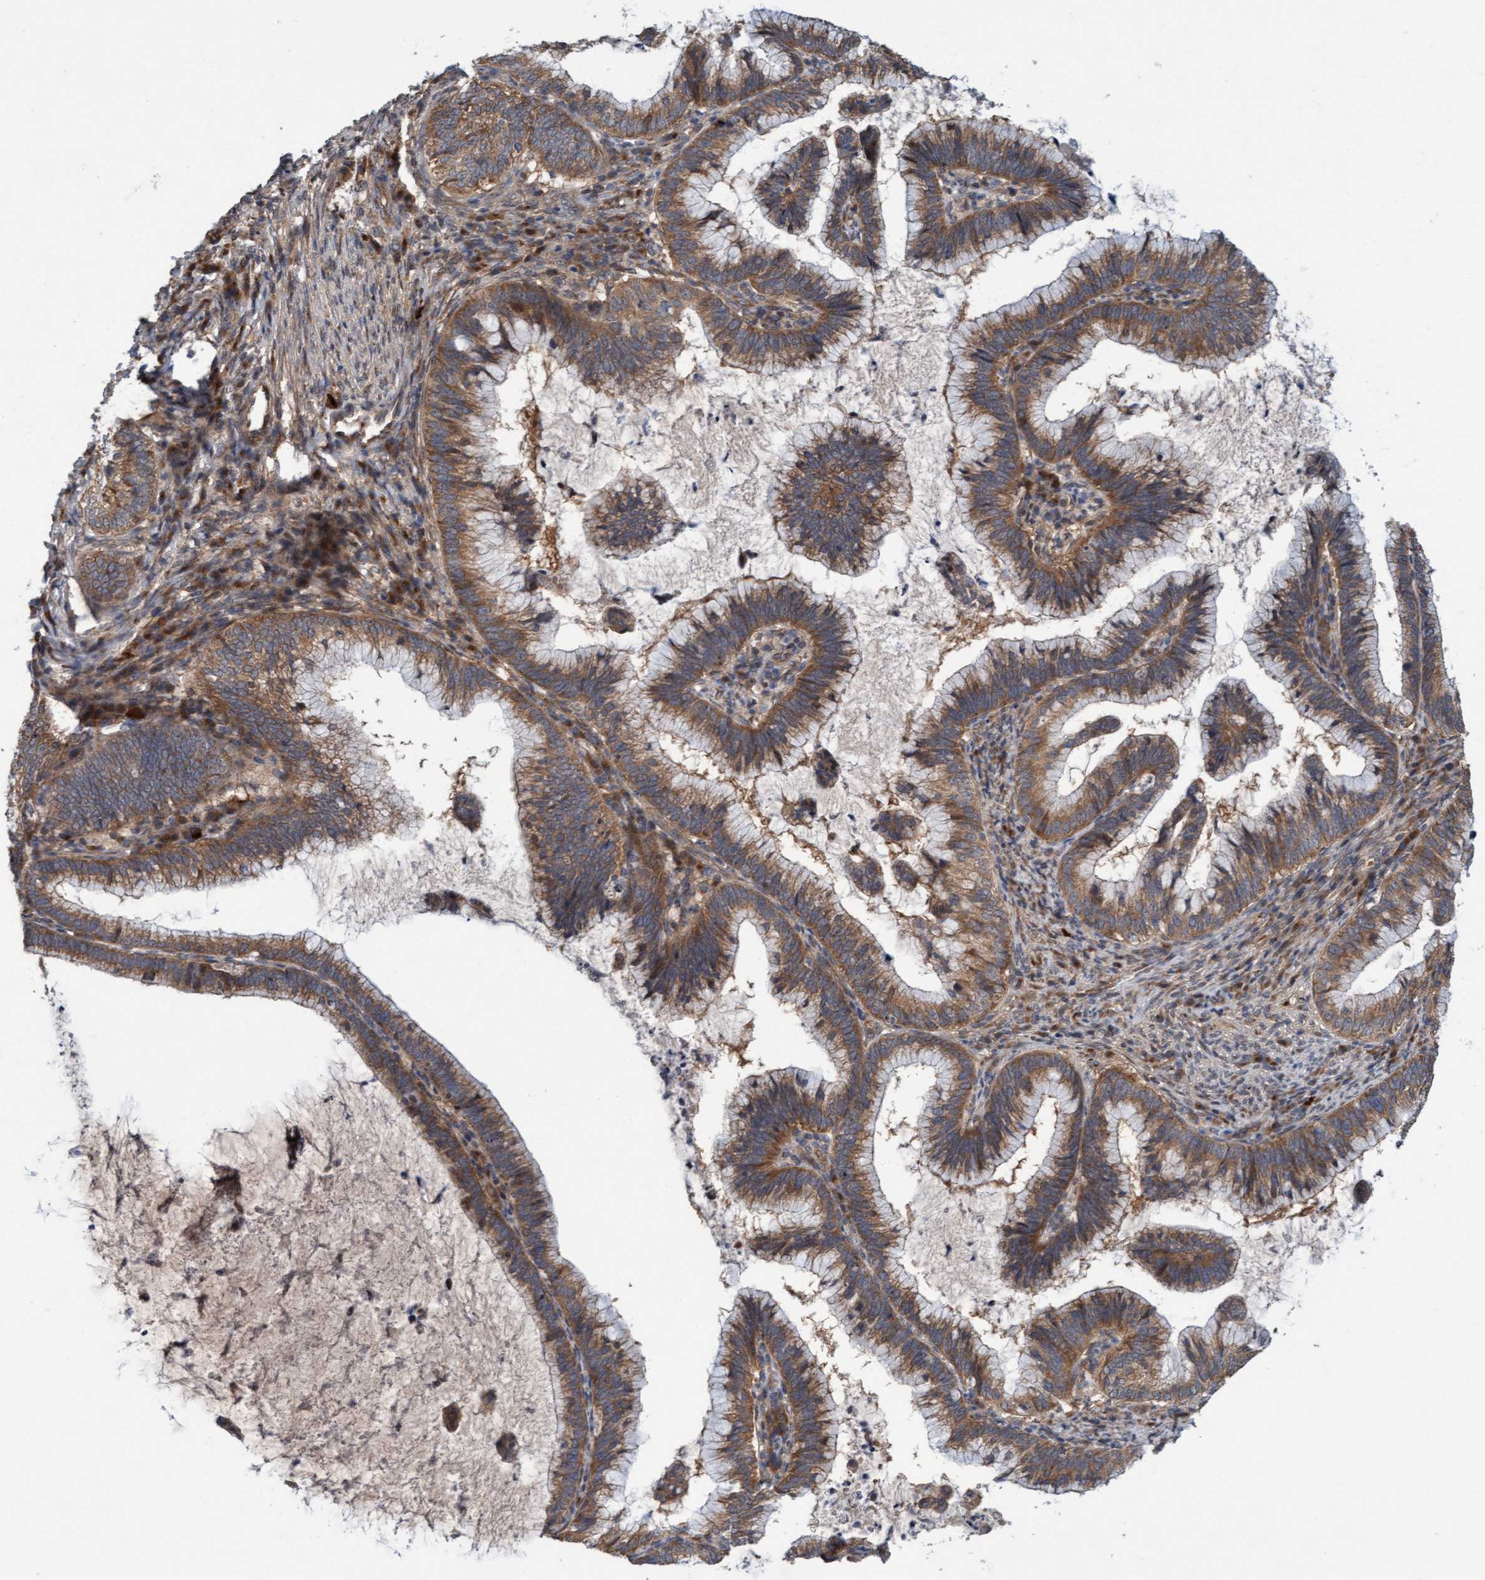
{"staining": {"intensity": "weak", "quantity": ">75%", "location": "cytoplasmic/membranous"}, "tissue": "cervical cancer", "cell_type": "Tumor cells", "image_type": "cancer", "snomed": [{"axis": "morphology", "description": "Adenocarcinoma, NOS"}, {"axis": "topography", "description": "Cervix"}], "caption": "IHC of human cervical adenocarcinoma shows low levels of weak cytoplasmic/membranous expression in about >75% of tumor cells.", "gene": "MLXIP", "patient": {"sex": "female", "age": 36}}